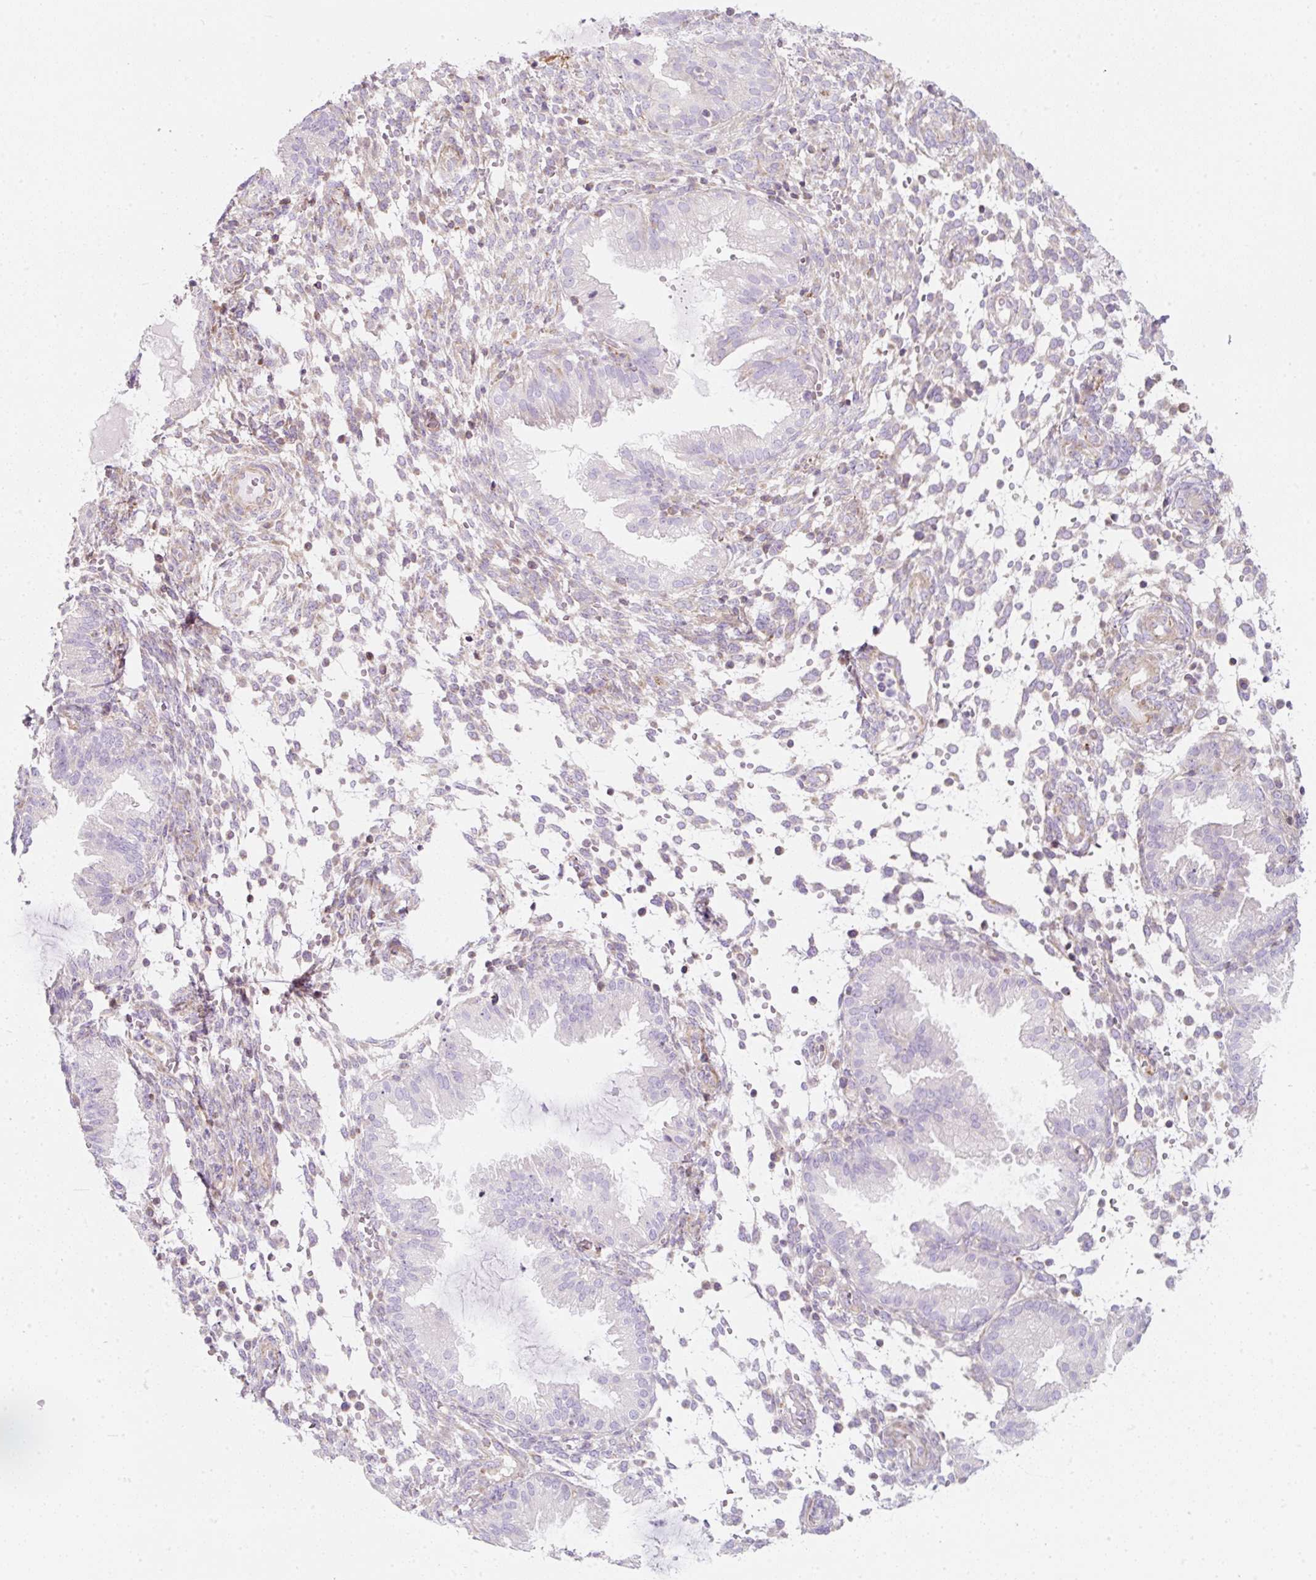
{"staining": {"intensity": "weak", "quantity": "<25%", "location": "cytoplasmic/membranous"}, "tissue": "endometrium", "cell_type": "Cells in endometrial stroma", "image_type": "normal", "snomed": [{"axis": "morphology", "description": "Normal tissue, NOS"}, {"axis": "topography", "description": "Endometrium"}], "caption": "Immunohistochemical staining of unremarkable endometrium displays no significant positivity in cells in endometrial stroma.", "gene": "ERAP2", "patient": {"sex": "female", "age": 33}}